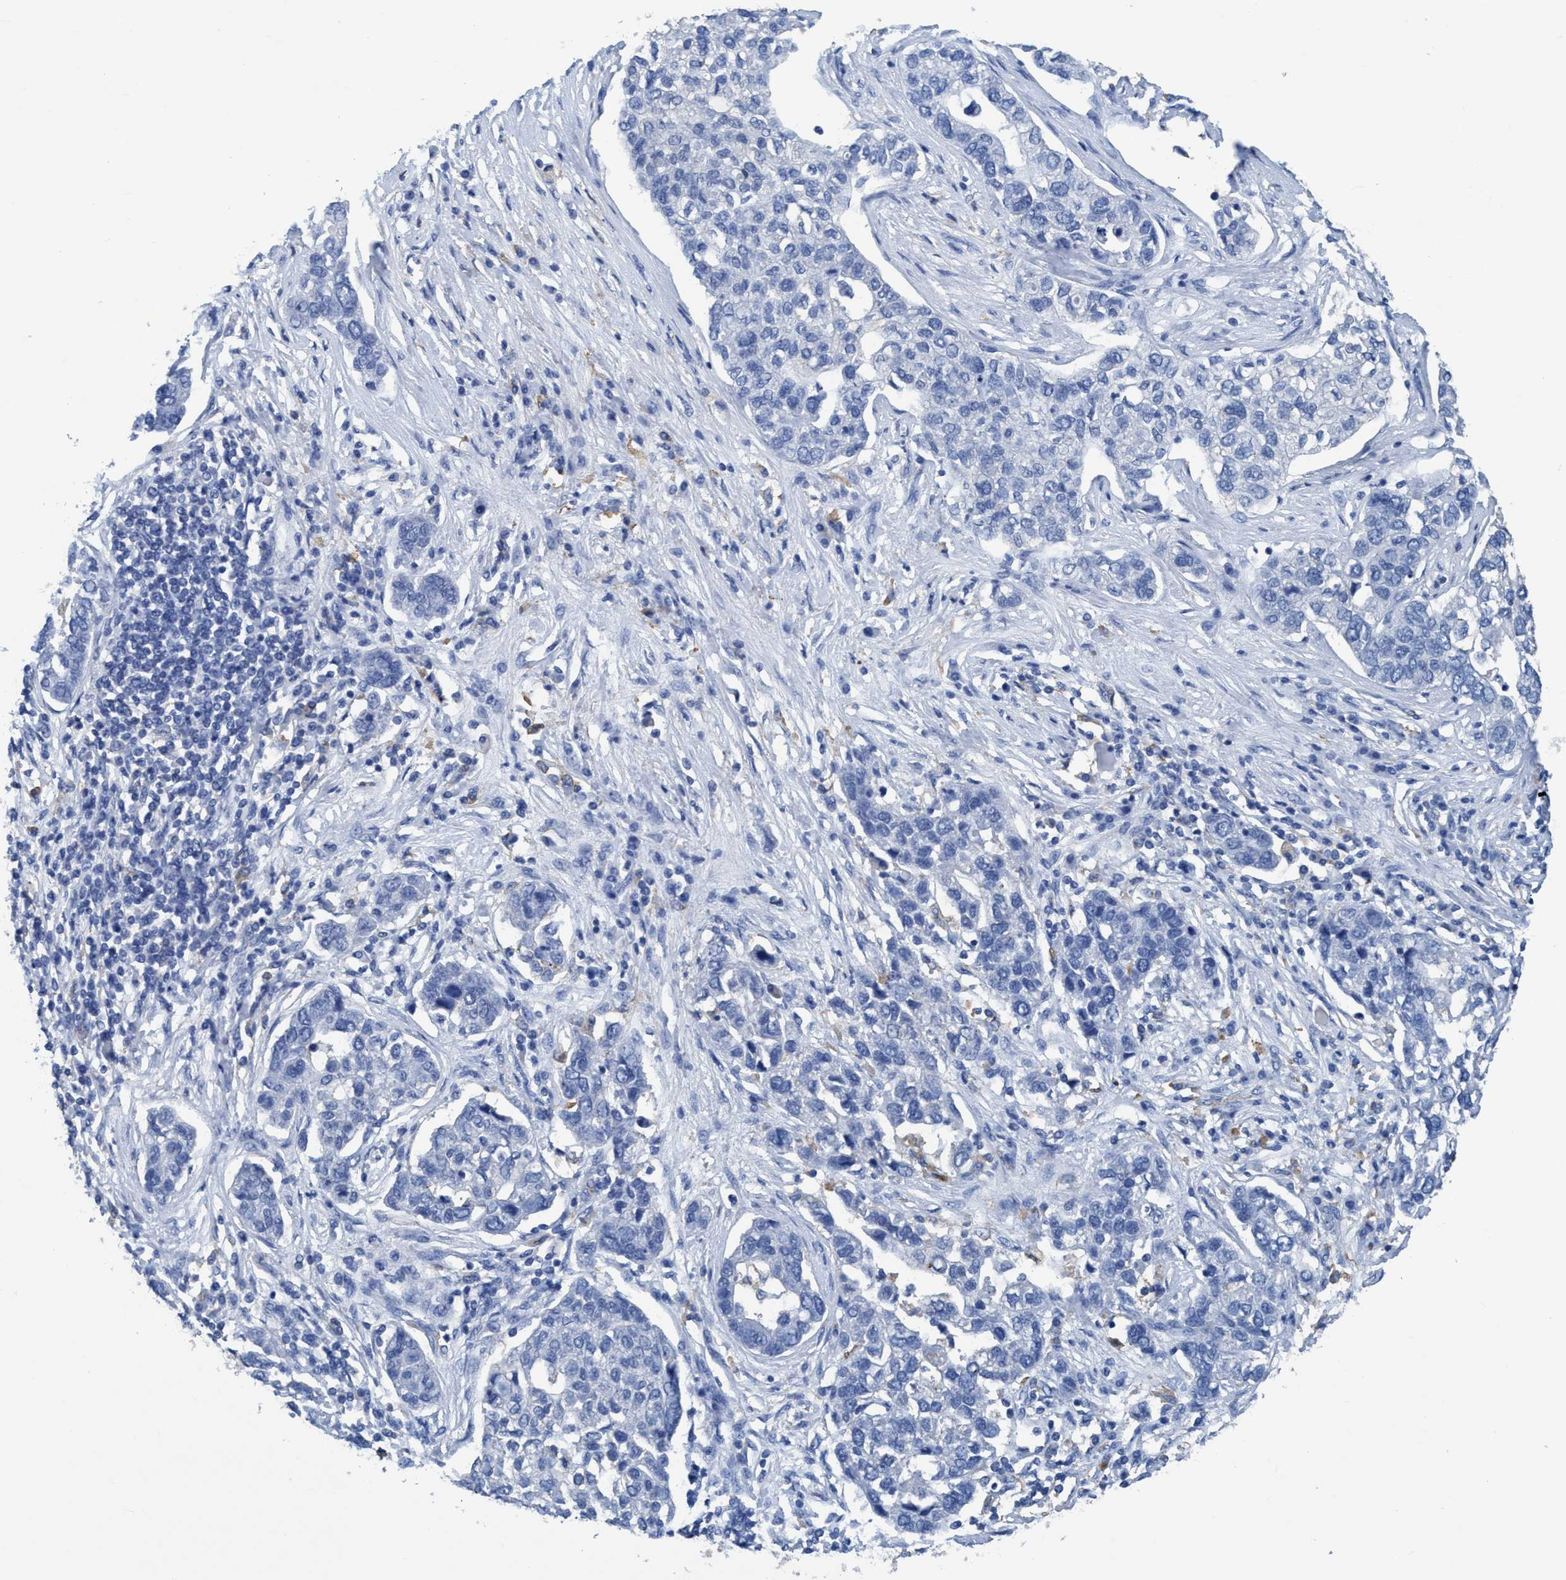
{"staining": {"intensity": "negative", "quantity": "none", "location": "none"}, "tissue": "pancreatic cancer", "cell_type": "Tumor cells", "image_type": "cancer", "snomed": [{"axis": "morphology", "description": "Adenocarcinoma, NOS"}, {"axis": "topography", "description": "Pancreas"}], "caption": "This micrograph is of pancreatic adenocarcinoma stained with immunohistochemistry to label a protein in brown with the nuclei are counter-stained blue. There is no staining in tumor cells.", "gene": "DNAI1", "patient": {"sex": "female", "age": 61}}